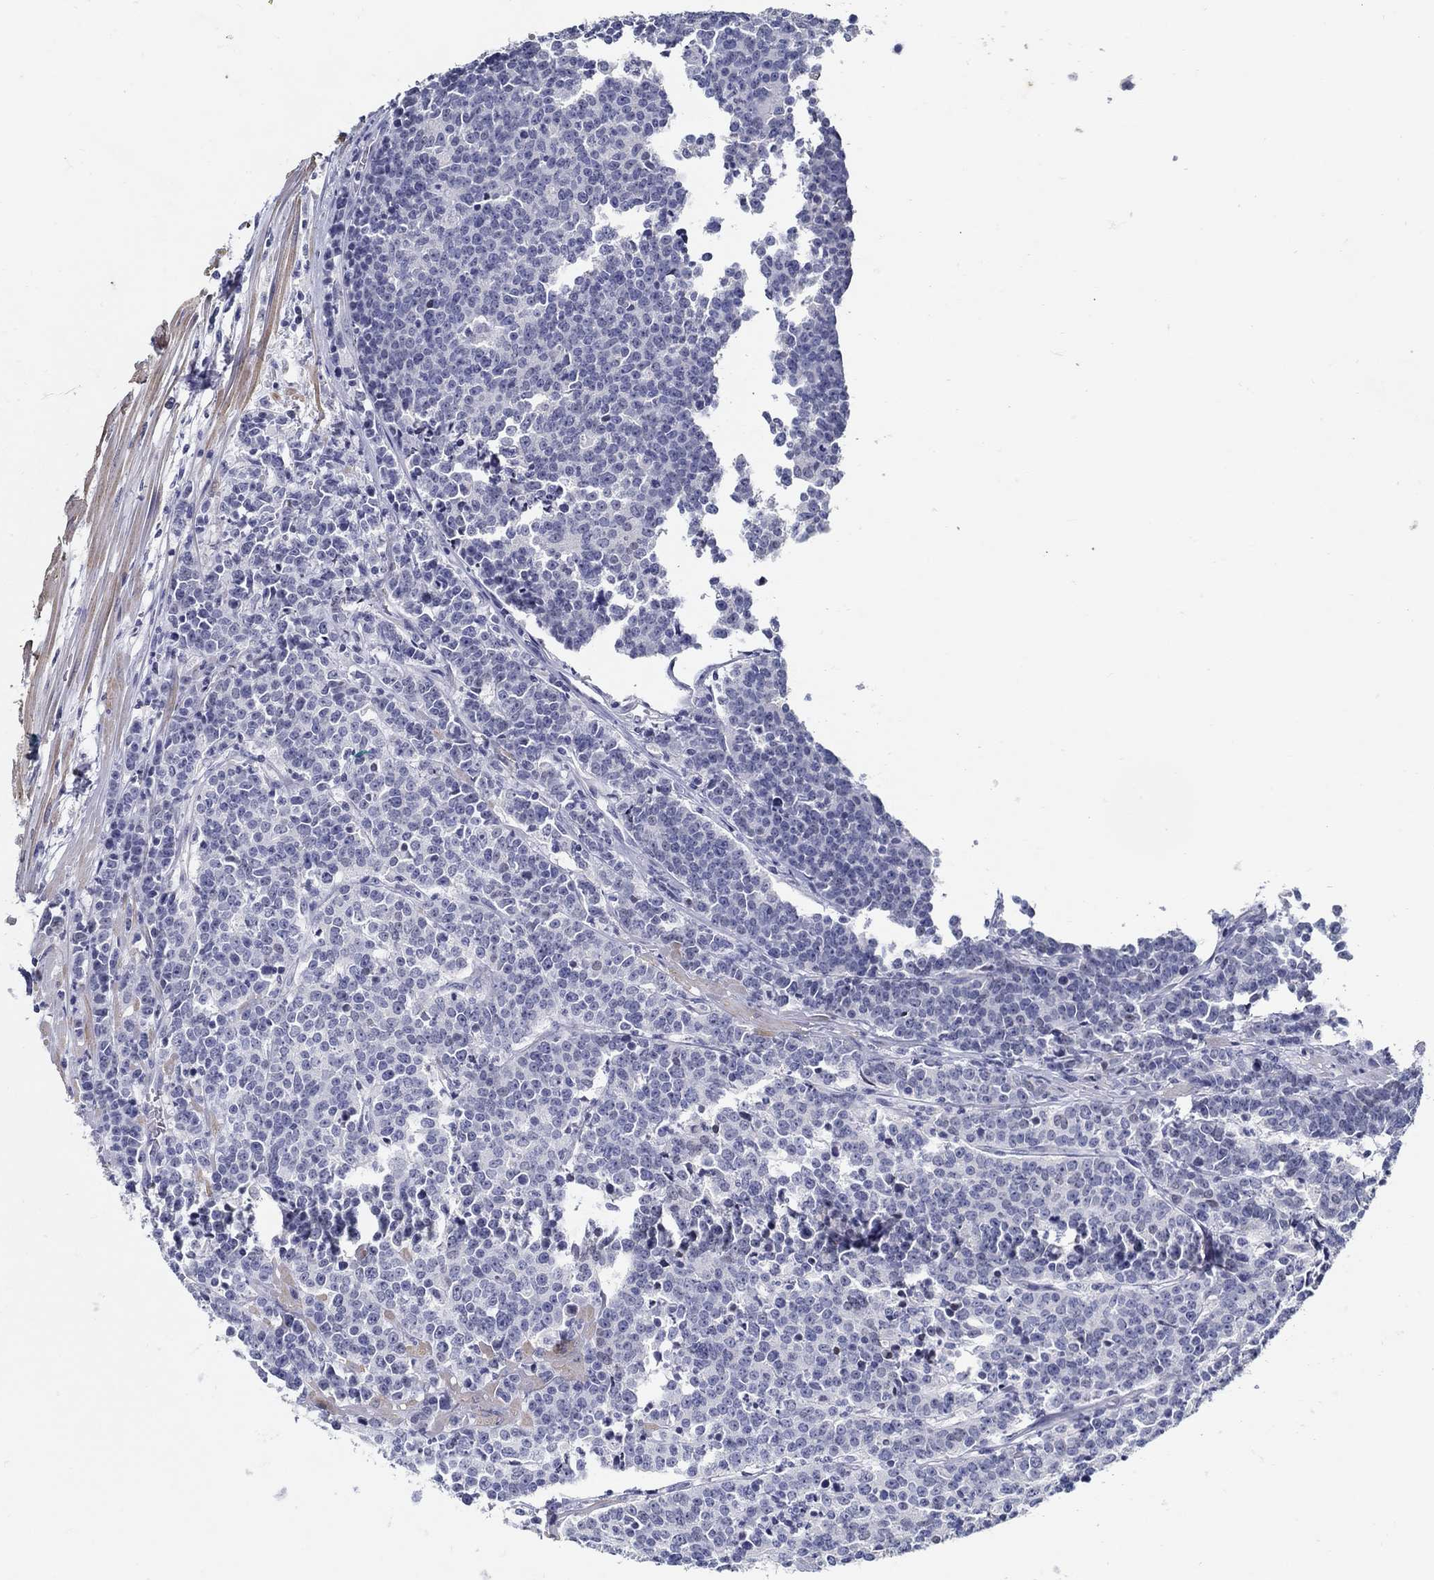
{"staining": {"intensity": "negative", "quantity": "none", "location": "none"}, "tissue": "prostate cancer", "cell_type": "Tumor cells", "image_type": "cancer", "snomed": [{"axis": "morphology", "description": "Adenocarcinoma, NOS"}, {"axis": "topography", "description": "Prostate"}], "caption": "Human adenocarcinoma (prostate) stained for a protein using IHC reveals no positivity in tumor cells.", "gene": "USP29", "patient": {"sex": "male", "age": 67}}